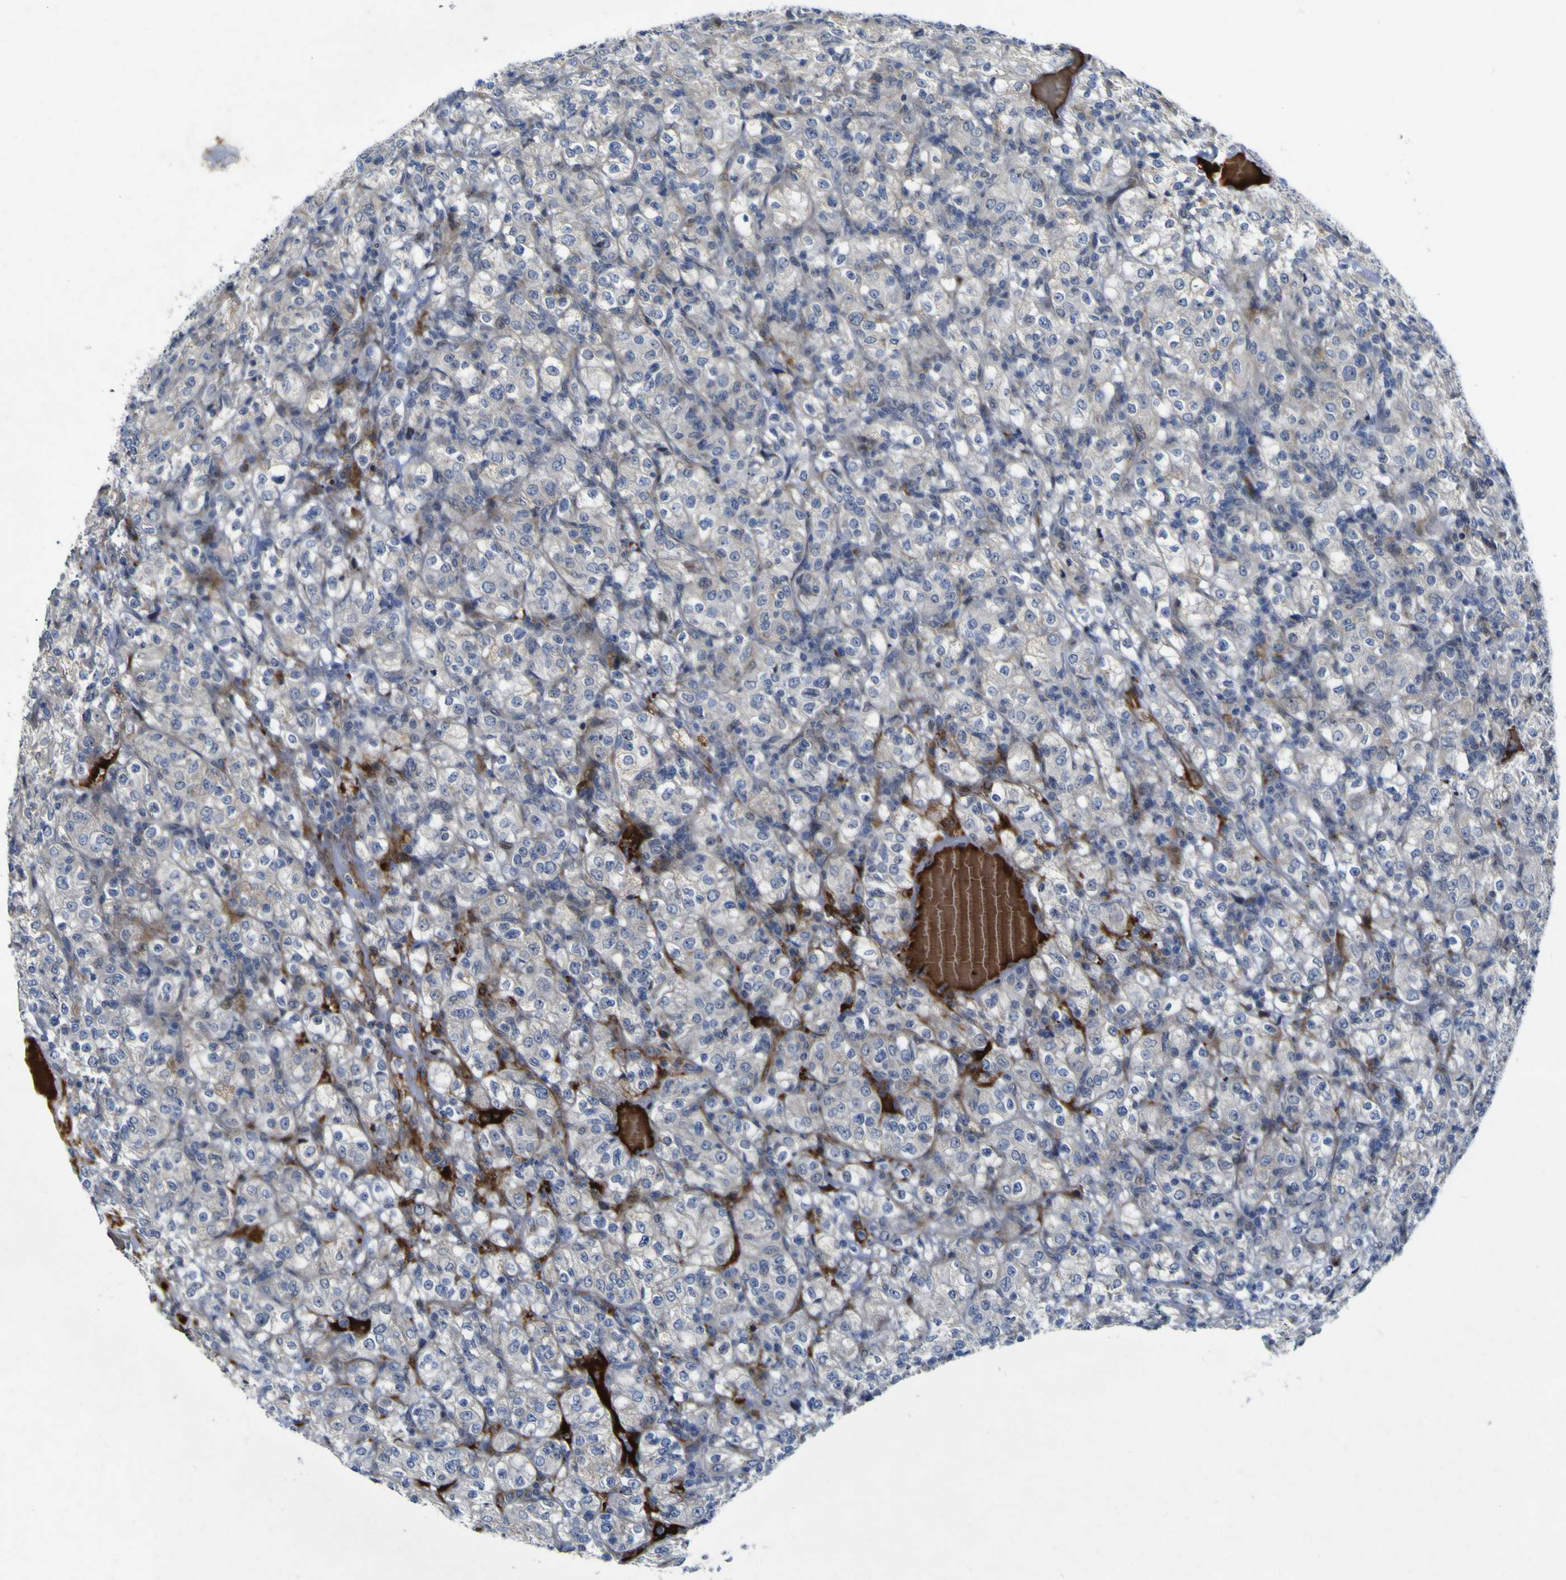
{"staining": {"intensity": "negative", "quantity": "none", "location": "none"}, "tissue": "renal cancer", "cell_type": "Tumor cells", "image_type": "cancer", "snomed": [{"axis": "morphology", "description": "Normal tissue, NOS"}, {"axis": "morphology", "description": "Adenocarcinoma, NOS"}, {"axis": "topography", "description": "Kidney"}], "caption": "High power microscopy micrograph of an immunohistochemistry (IHC) photomicrograph of renal adenocarcinoma, revealing no significant staining in tumor cells.", "gene": "NAV1", "patient": {"sex": "female", "age": 72}}